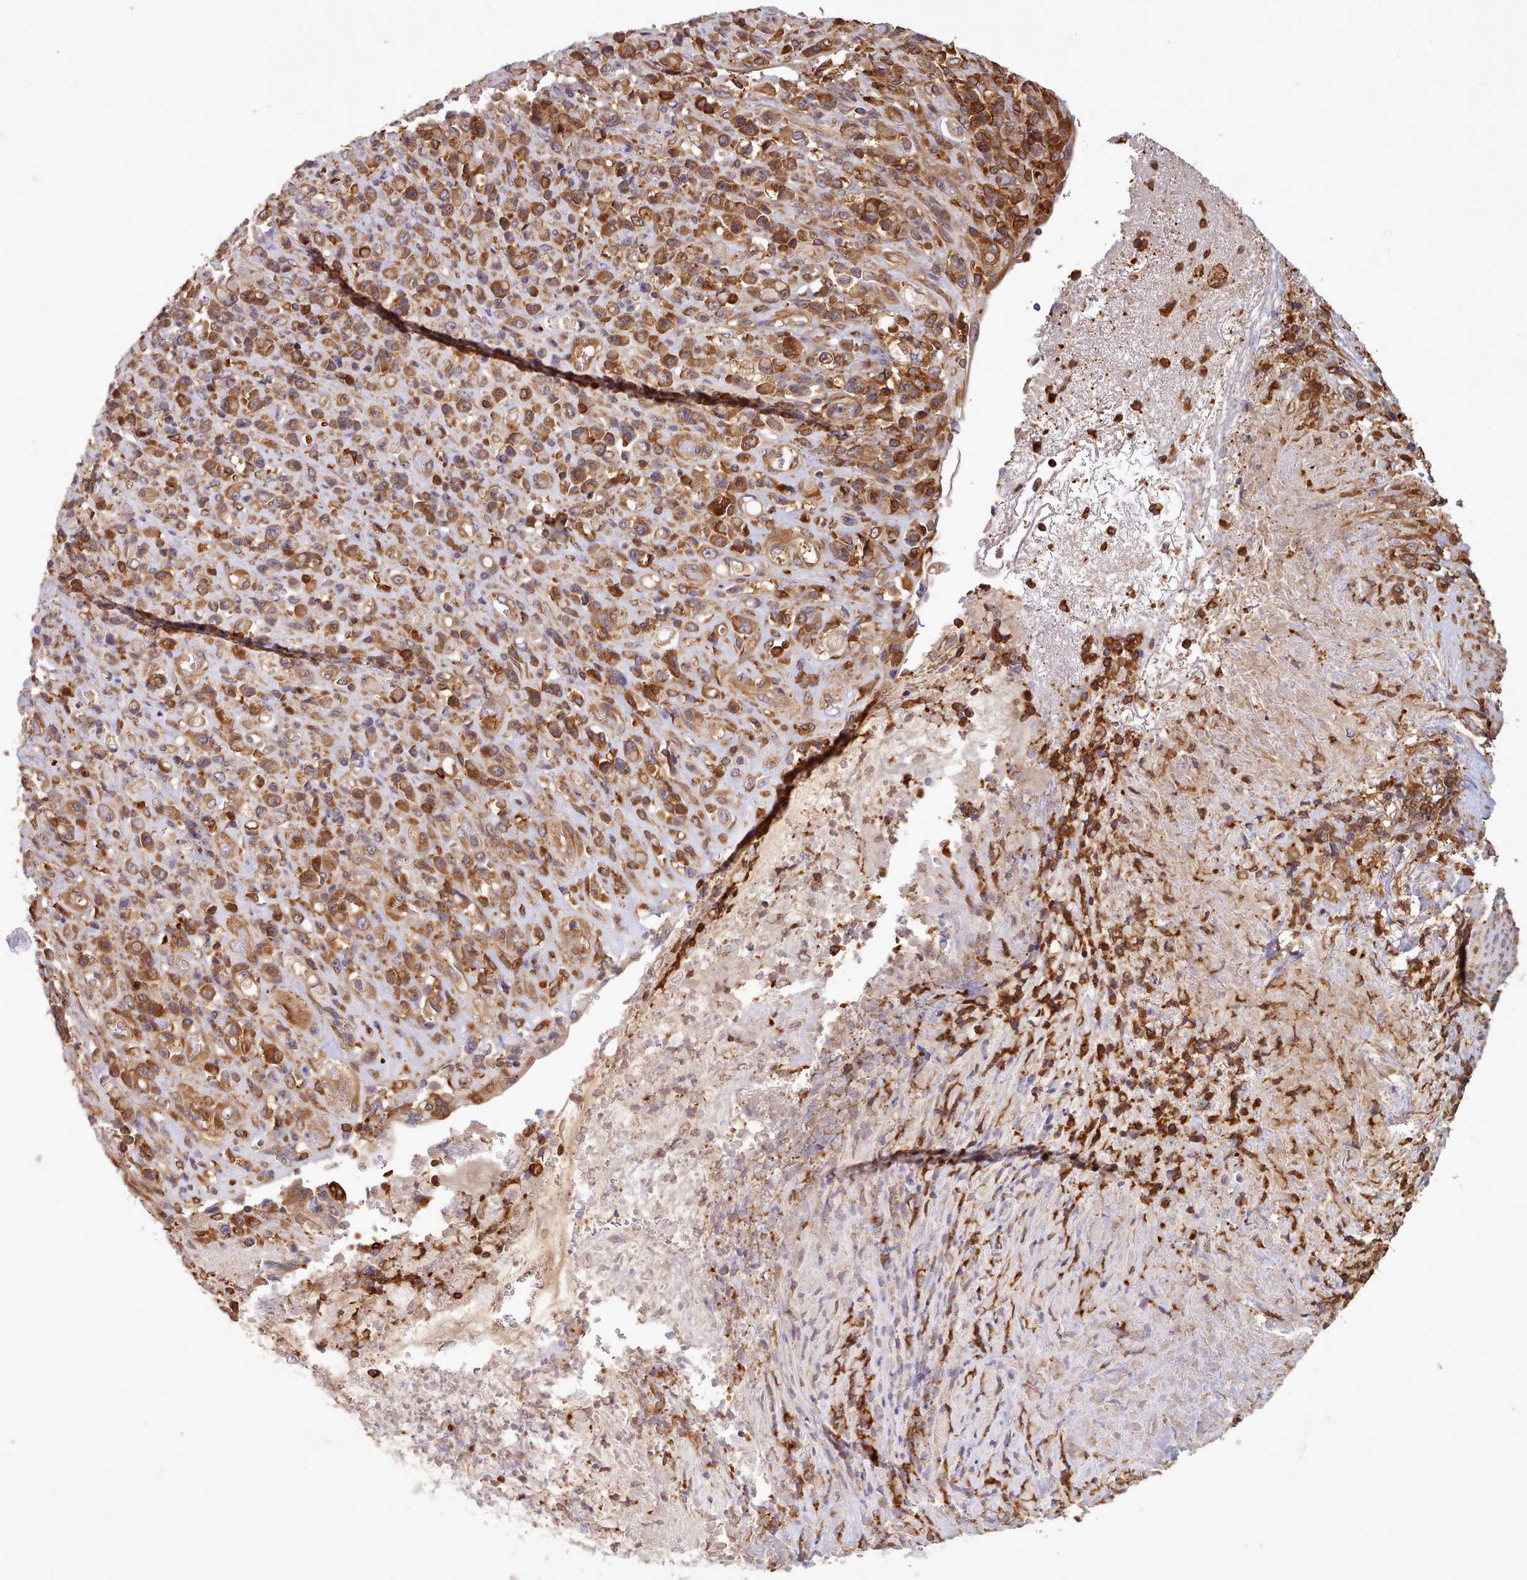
{"staining": {"intensity": "strong", "quantity": ">75%", "location": "cytoplasmic/membranous"}, "tissue": "stomach cancer", "cell_type": "Tumor cells", "image_type": "cancer", "snomed": [{"axis": "morphology", "description": "Normal tissue, NOS"}, {"axis": "morphology", "description": "Adenocarcinoma, NOS"}, {"axis": "topography", "description": "Stomach"}], "caption": "Protein expression analysis of adenocarcinoma (stomach) exhibits strong cytoplasmic/membranous positivity in approximately >75% of tumor cells.", "gene": "SLC4A9", "patient": {"sex": "female", "age": 79}}